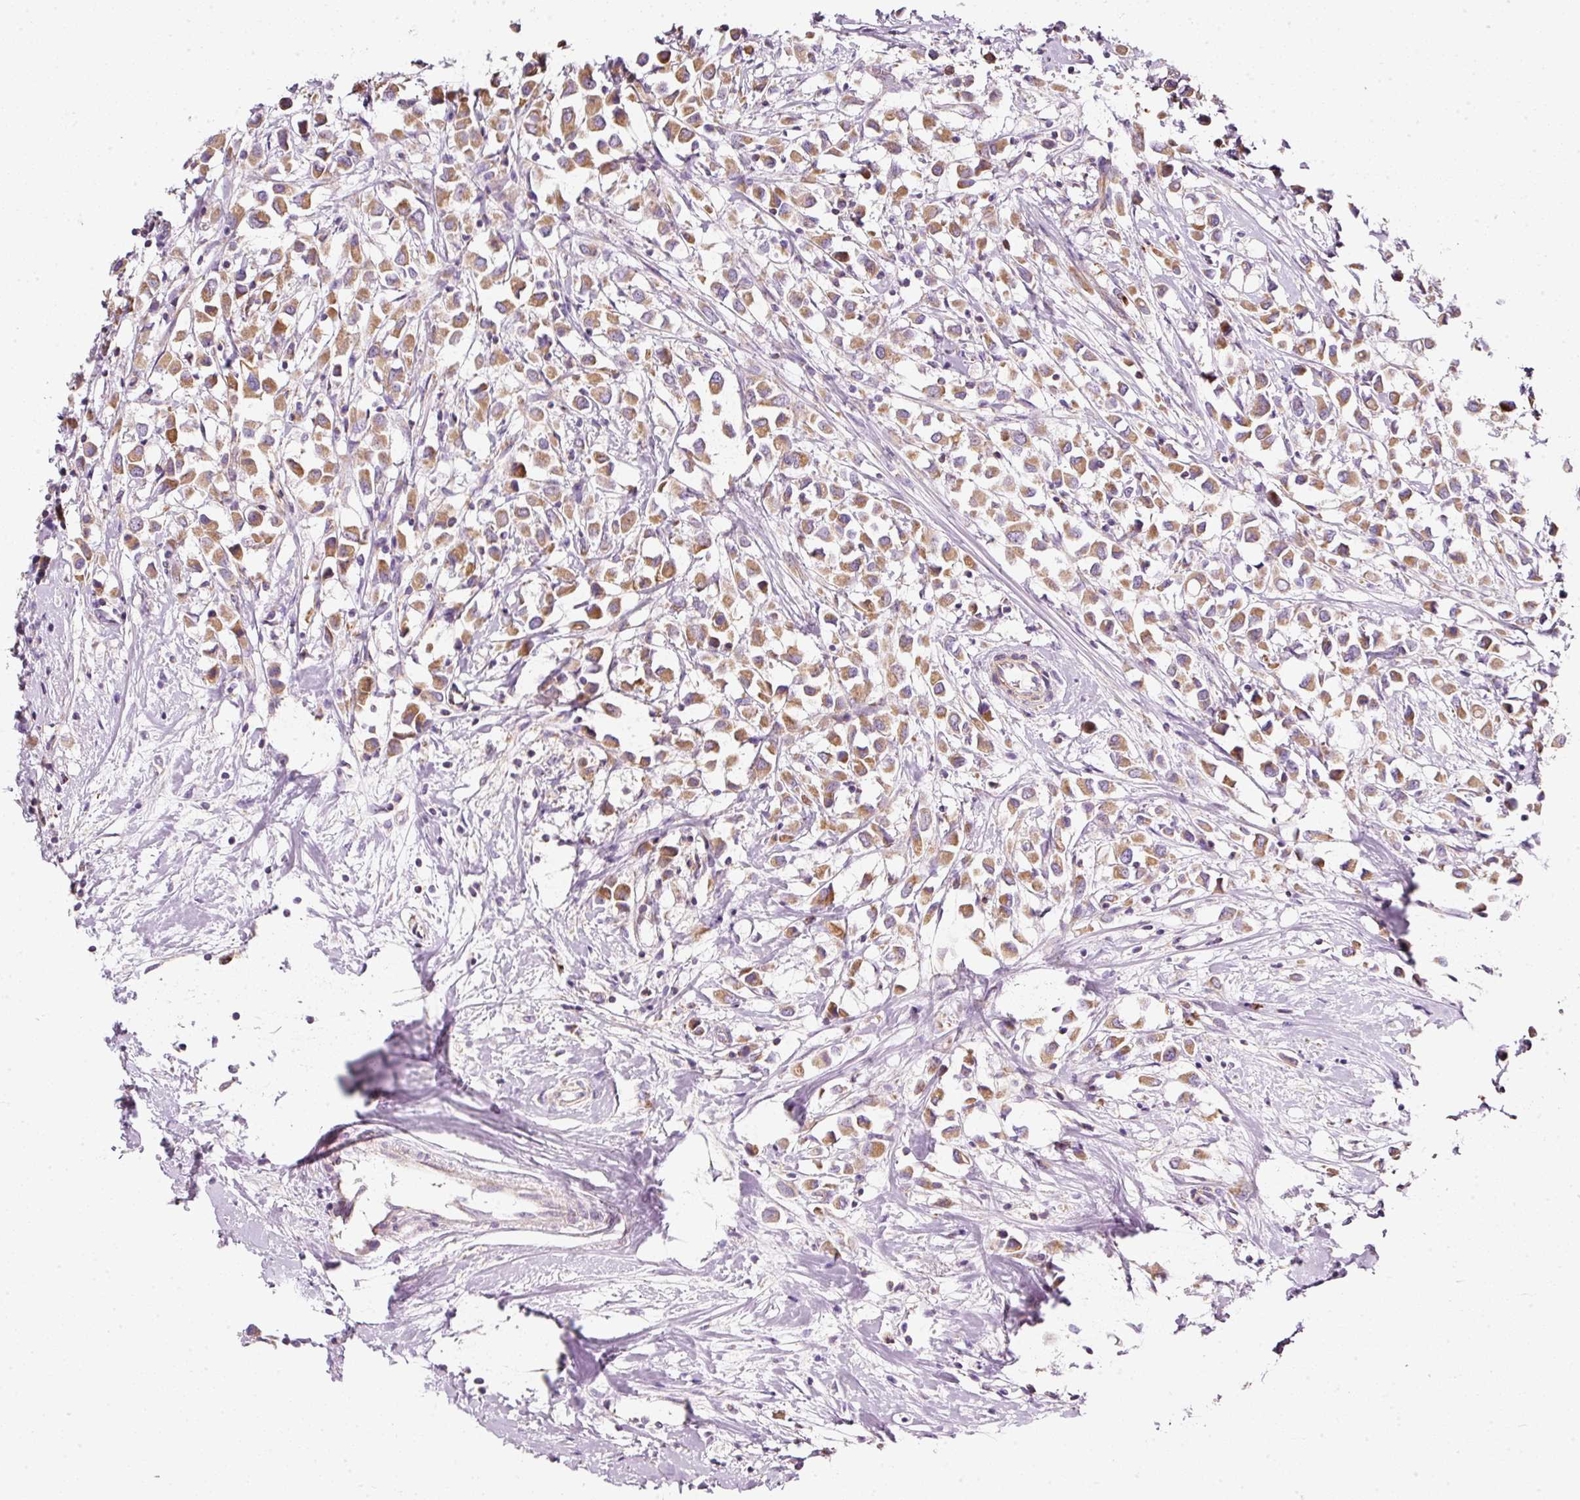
{"staining": {"intensity": "moderate", "quantity": ">75%", "location": "cytoplasmic/membranous"}, "tissue": "breast cancer", "cell_type": "Tumor cells", "image_type": "cancer", "snomed": [{"axis": "morphology", "description": "Duct carcinoma"}, {"axis": "topography", "description": "Breast"}], "caption": "Breast cancer stained with a brown dye displays moderate cytoplasmic/membranous positive staining in approximately >75% of tumor cells.", "gene": "NDUFA1", "patient": {"sex": "female", "age": 61}}